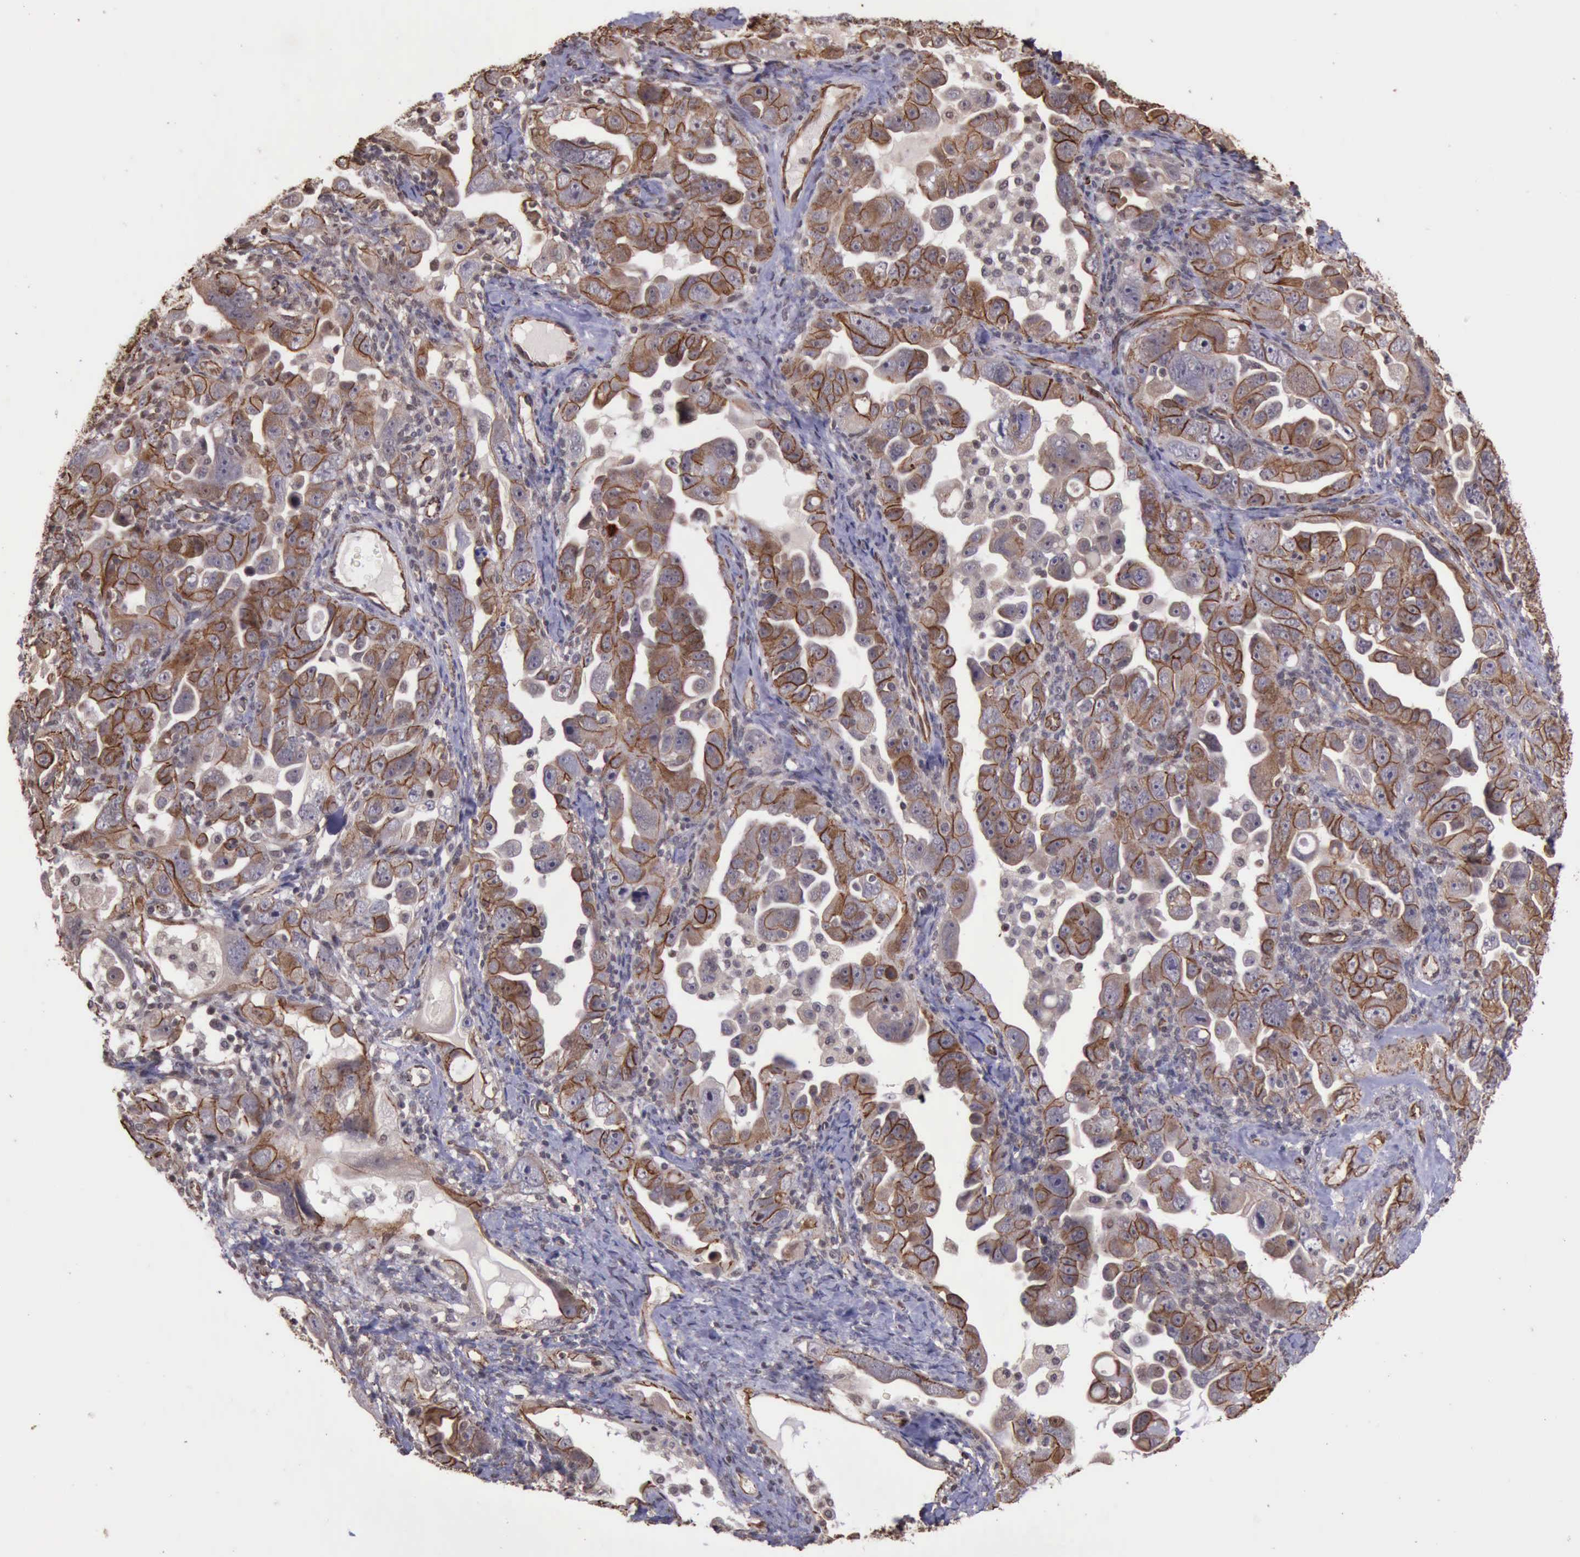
{"staining": {"intensity": "moderate", "quantity": ">75%", "location": "cytoplasmic/membranous"}, "tissue": "ovarian cancer", "cell_type": "Tumor cells", "image_type": "cancer", "snomed": [{"axis": "morphology", "description": "Cystadenocarcinoma, serous, NOS"}, {"axis": "topography", "description": "Ovary"}], "caption": "Immunohistochemical staining of human ovarian cancer demonstrates medium levels of moderate cytoplasmic/membranous protein staining in approximately >75% of tumor cells.", "gene": "CTNNB1", "patient": {"sex": "female", "age": 66}}